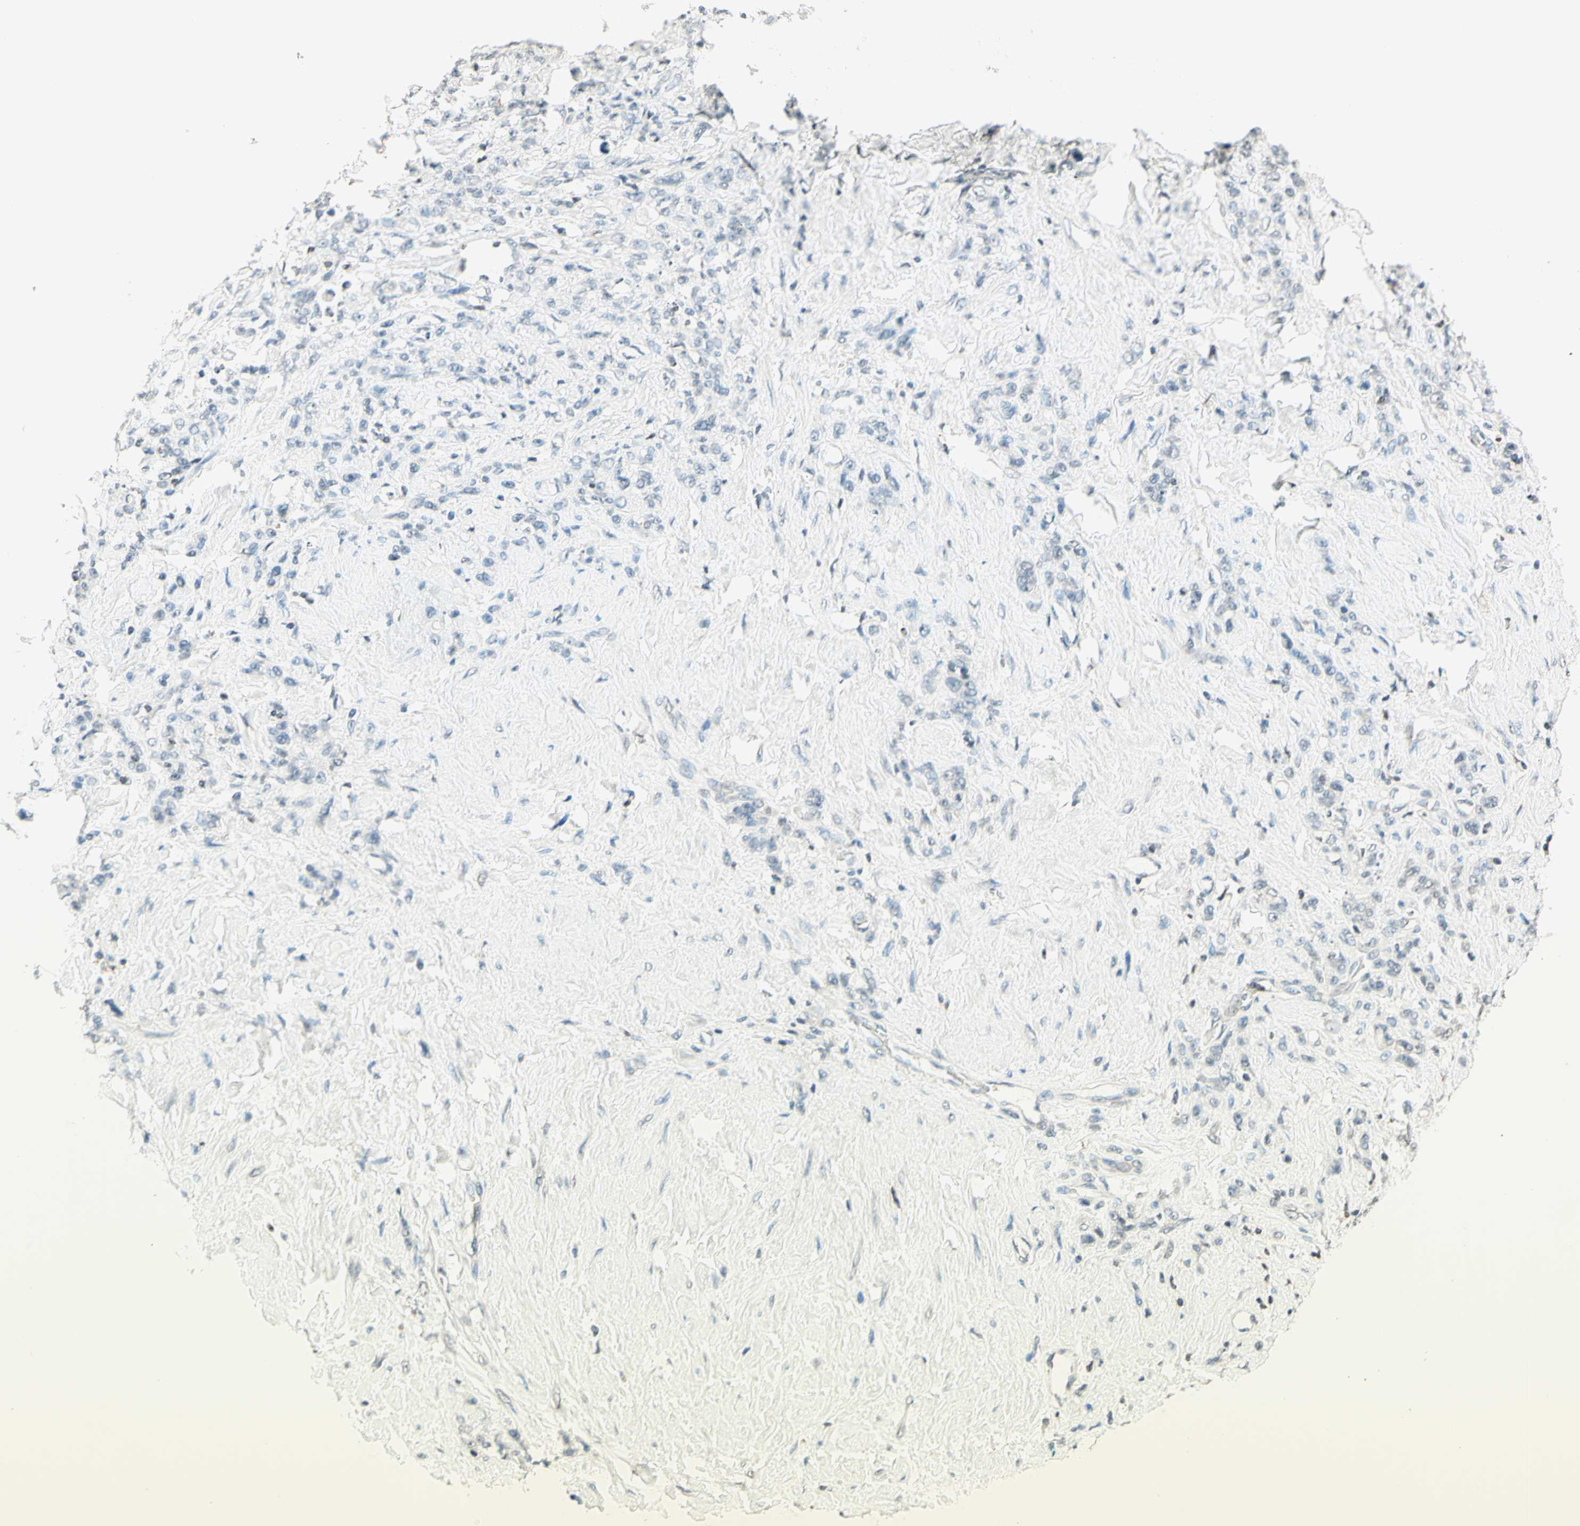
{"staining": {"intensity": "negative", "quantity": "none", "location": "none"}, "tissue": "stomach cancer", "cell_type": "Tumor cells", "image_type": "cancer", "snomed": [{"axis": "morphology", "description": "Adenocarcinoma, NOS"}, {"axis": "topography", "description": "Stomach"}], "caption": "DAB immunohistochemical staining of human adenocarcinoma (stomach) demonstrates no significant staining in tumor cells. The staining was performed using DAB (3,3'-diaminobenzidine) to visualize the protein expression in brown, while the nuclei were stained in blue with hematoxylin (Magnification: 20x).", "gene": "WIPF1", "patient": {"sex": "male", "age": 82}}